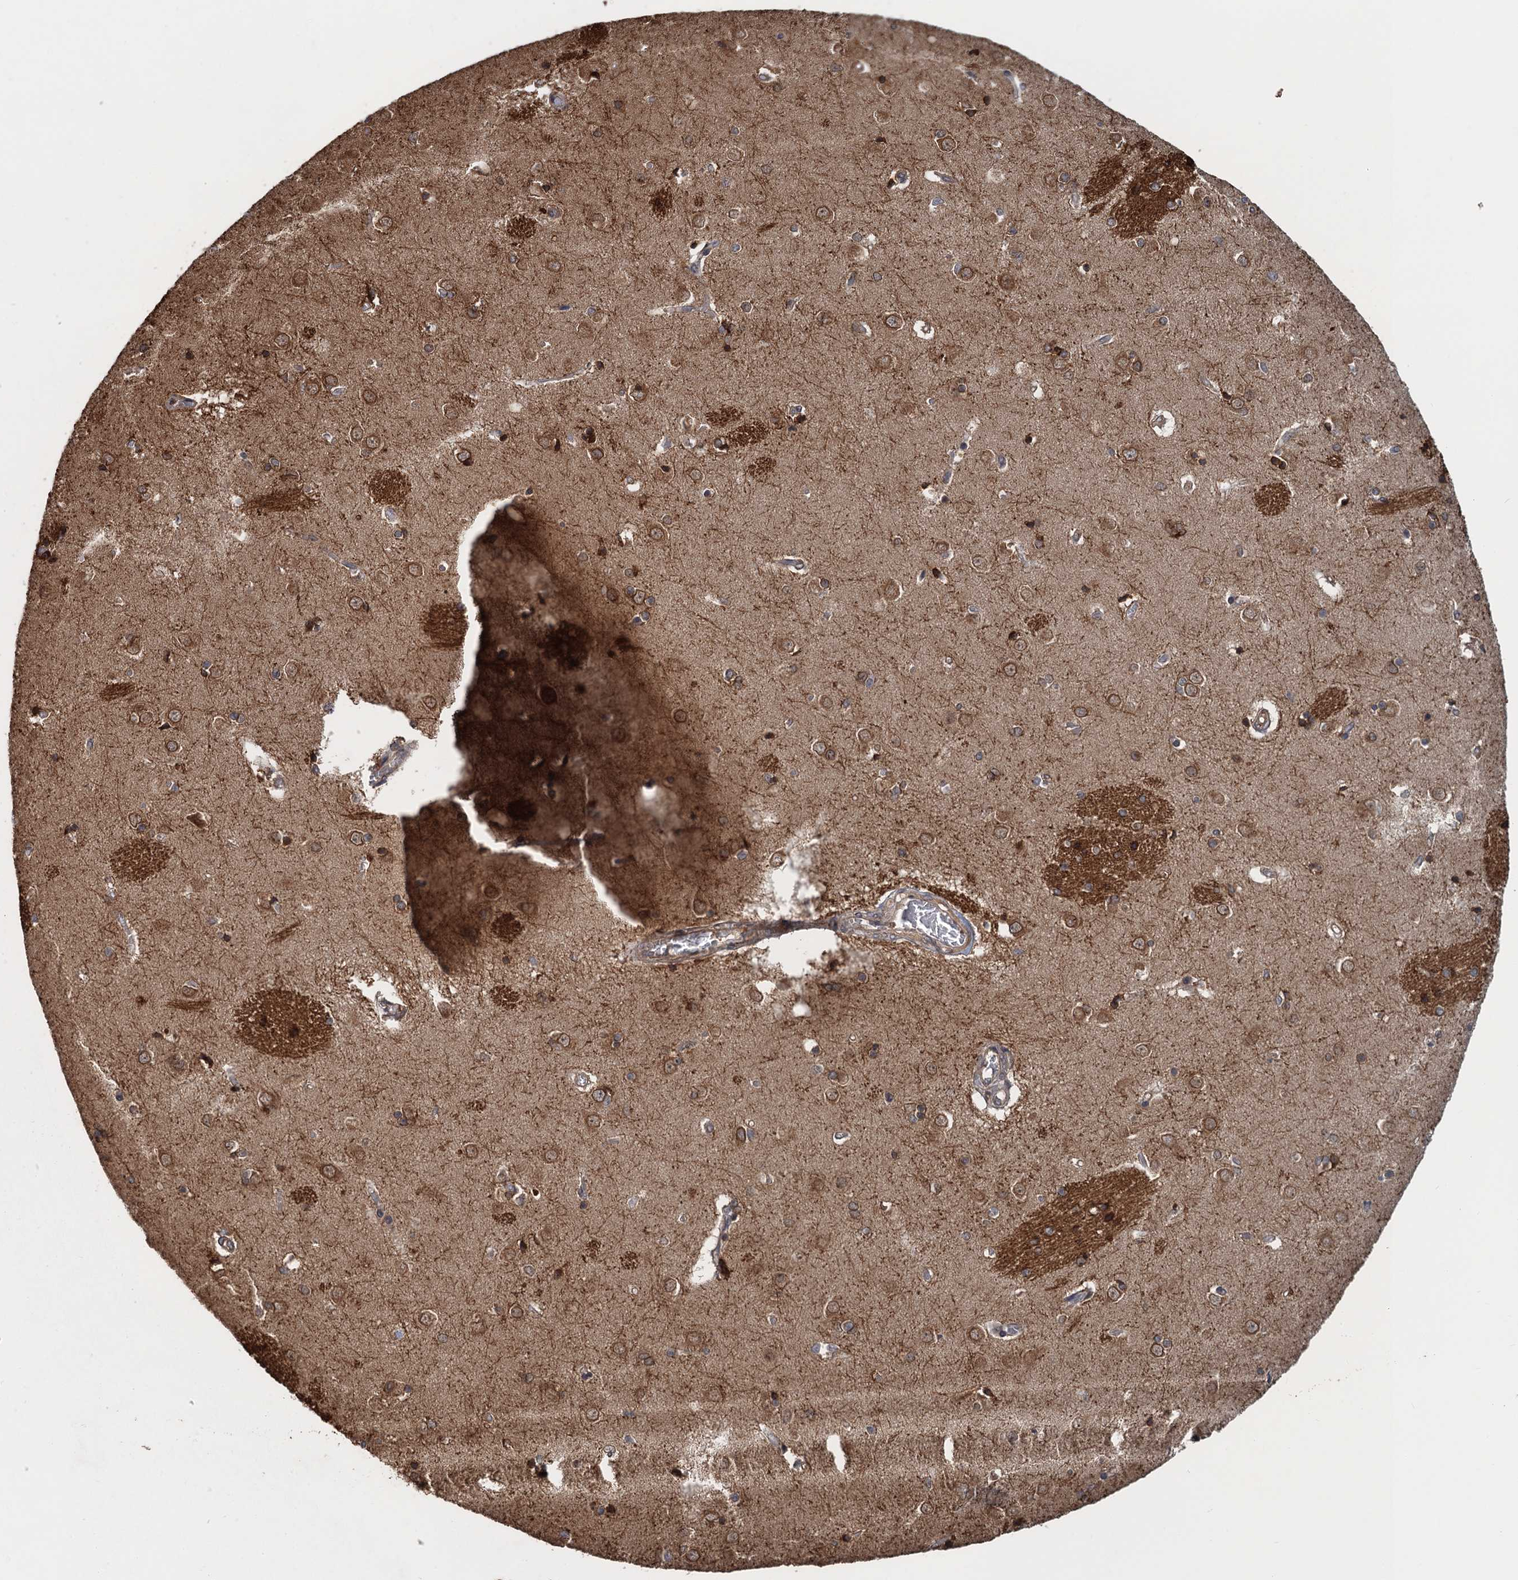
{"staining": {"intensity": "strong", "quantity": "<25%", "location": "cytoplasmic/membranous"}, "tissue": "caudate", "cell_type": "Glial cells", "image_type": "normal", "snomed": [{"axis": "morphology", "description": "Normal tissue, NOS"}, {"axis": "topography", "description": "Lateral ventricle wall"}], "caption": "Strong cytoplasmic/membranous expression for a protein is seen in about <25% of glial cells of normal caudate using IHC.", "gene": "GLE1", "patient": {"sex": "male", "age": 37}}